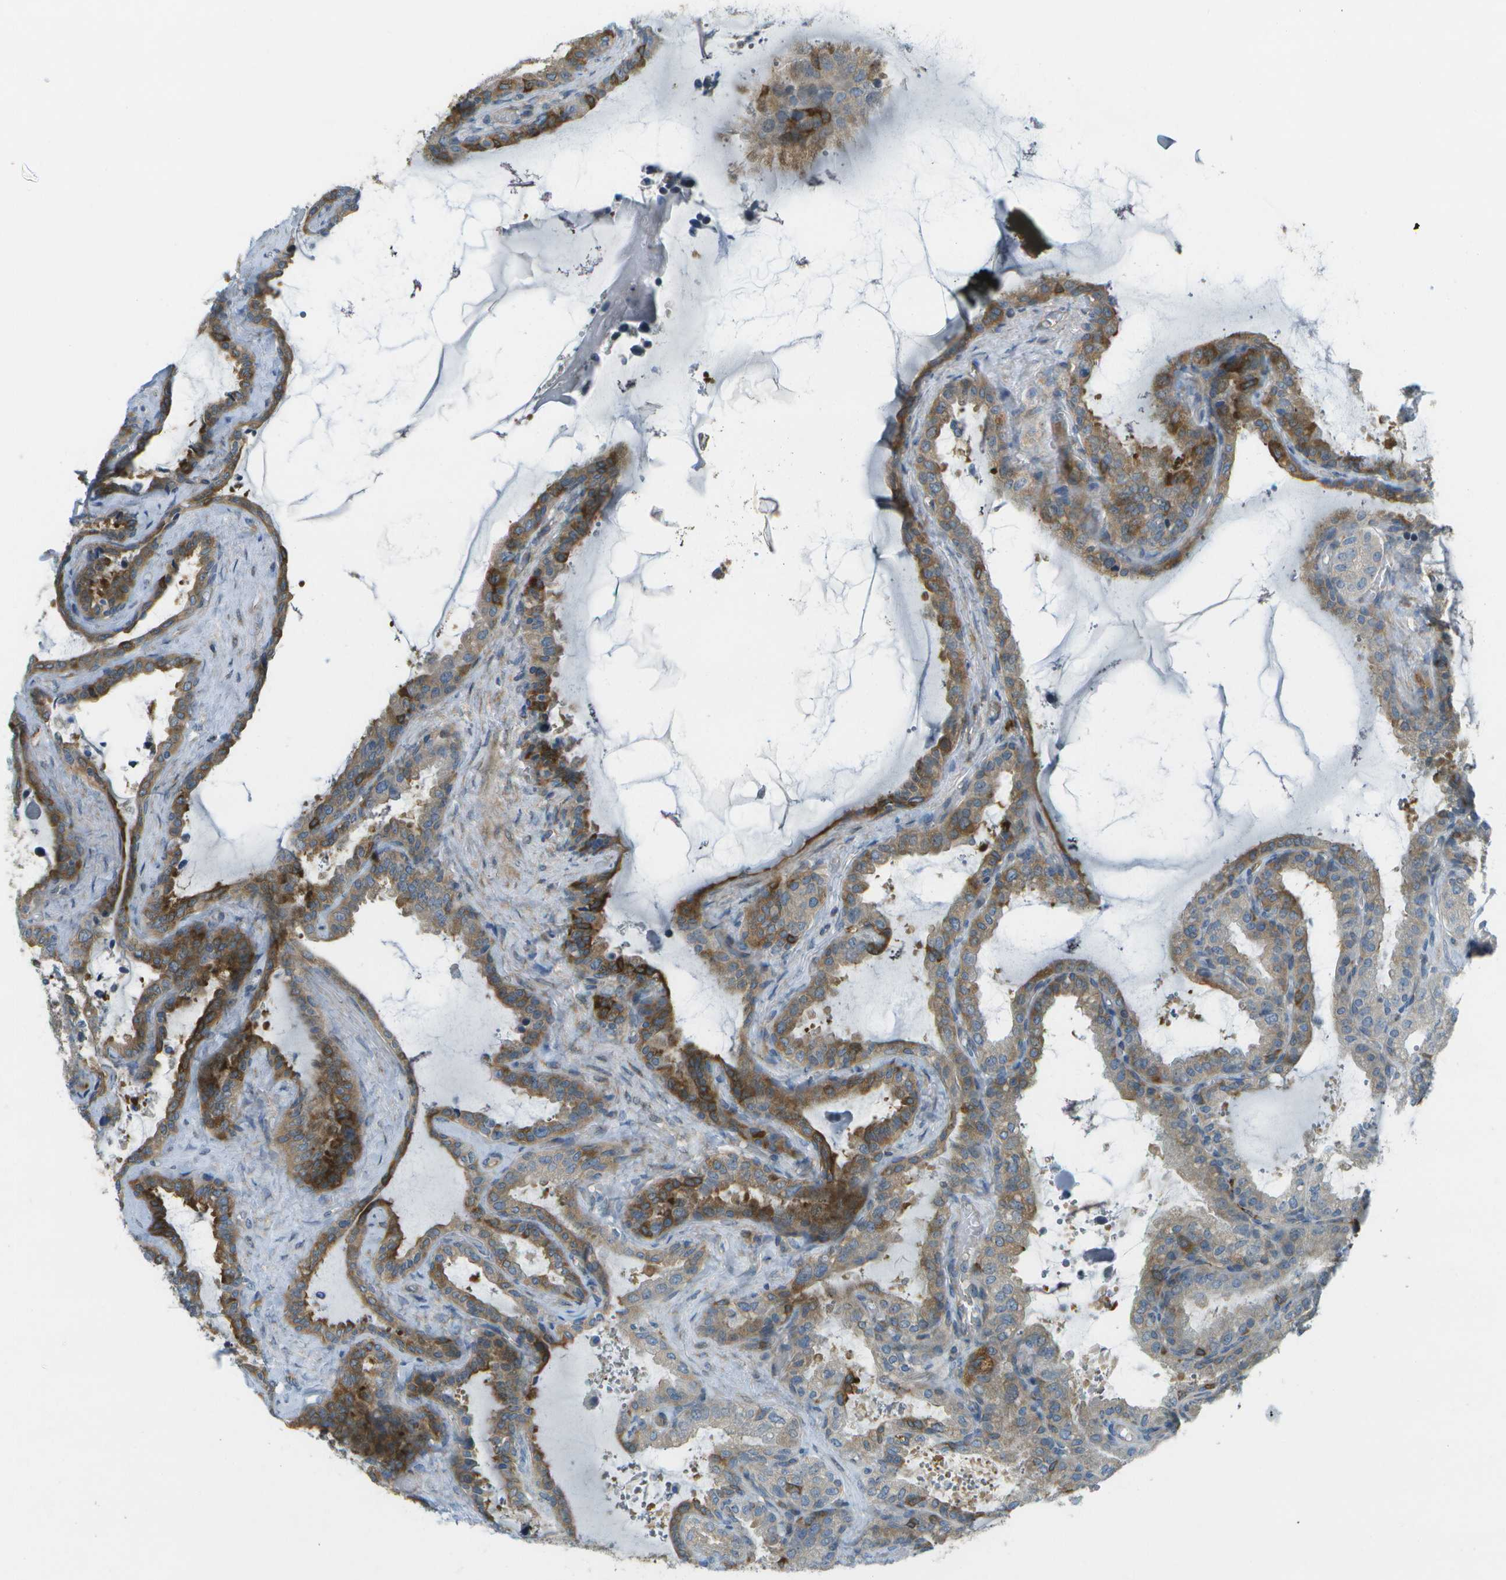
{"staining": {"intensity": "strong", "quantity": "25%-75%", "location": "cytoplasmic/membranous"}, "tissue": "seminal vesicle", "cell_type": "Glandular cells", "image_type": "normal", "snomed": [{"axis": "morphology", "description": "Normal tissue, NOS"}, {"axis": "topography", "description": "Seminal veicle"}], "caption": "Unremarkable seminal vesicle exhibits strong cytoplasmic/membranous expression in about 25%-75% of glandular cells, visualized by immunohistochemistry. (Stains: DAB (3,3'-diaminobenzidine) in brown, nuclei in blue, Microscopy: brightfield microscopy at high magnification).", "gene": "WNK2", "patient": {"sex": "male", "age": 46}}